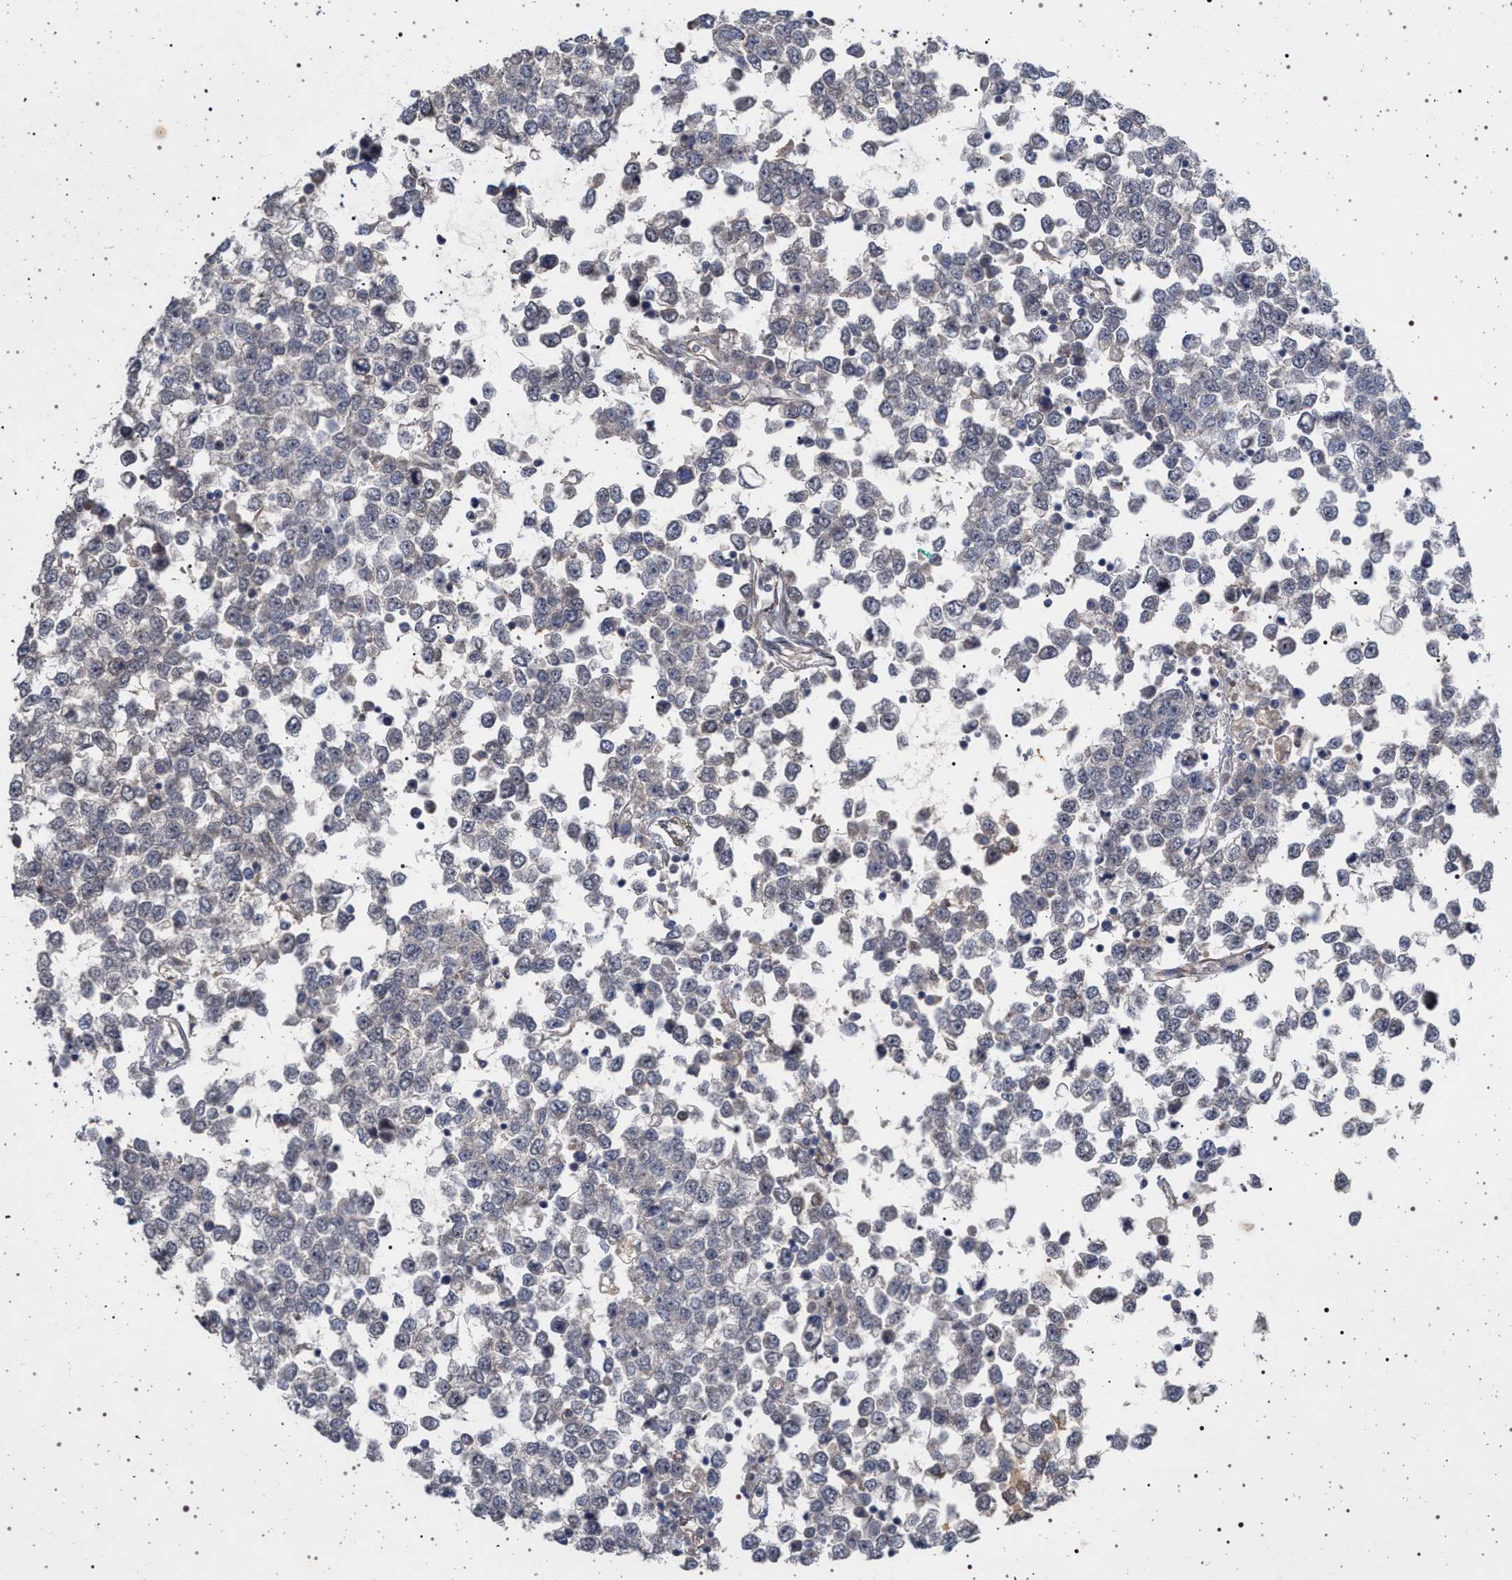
{"staining": {"intensity": "negative", "quantity": "none", "location": "none"}, "tissue": "testis cancer", "cell_type": "Tumor cells", "image_type": "cancer", "snomed": [{"axis": "morphology", "description": "Seminoma, NOS"}, {"axis": "topography", "description": "Testis"}], "caption": "IHC image of seminoma (testis) stained for a protein (brown), which shows no positivity in tumor cells. The staining was performed using DAB to visualize the protein expression in brown, while the nuclei were stained in blue with hematoxylin (Magnification: 20x).", "gene": "RBM48", "patient": {"sex": "male", "age": 65}}